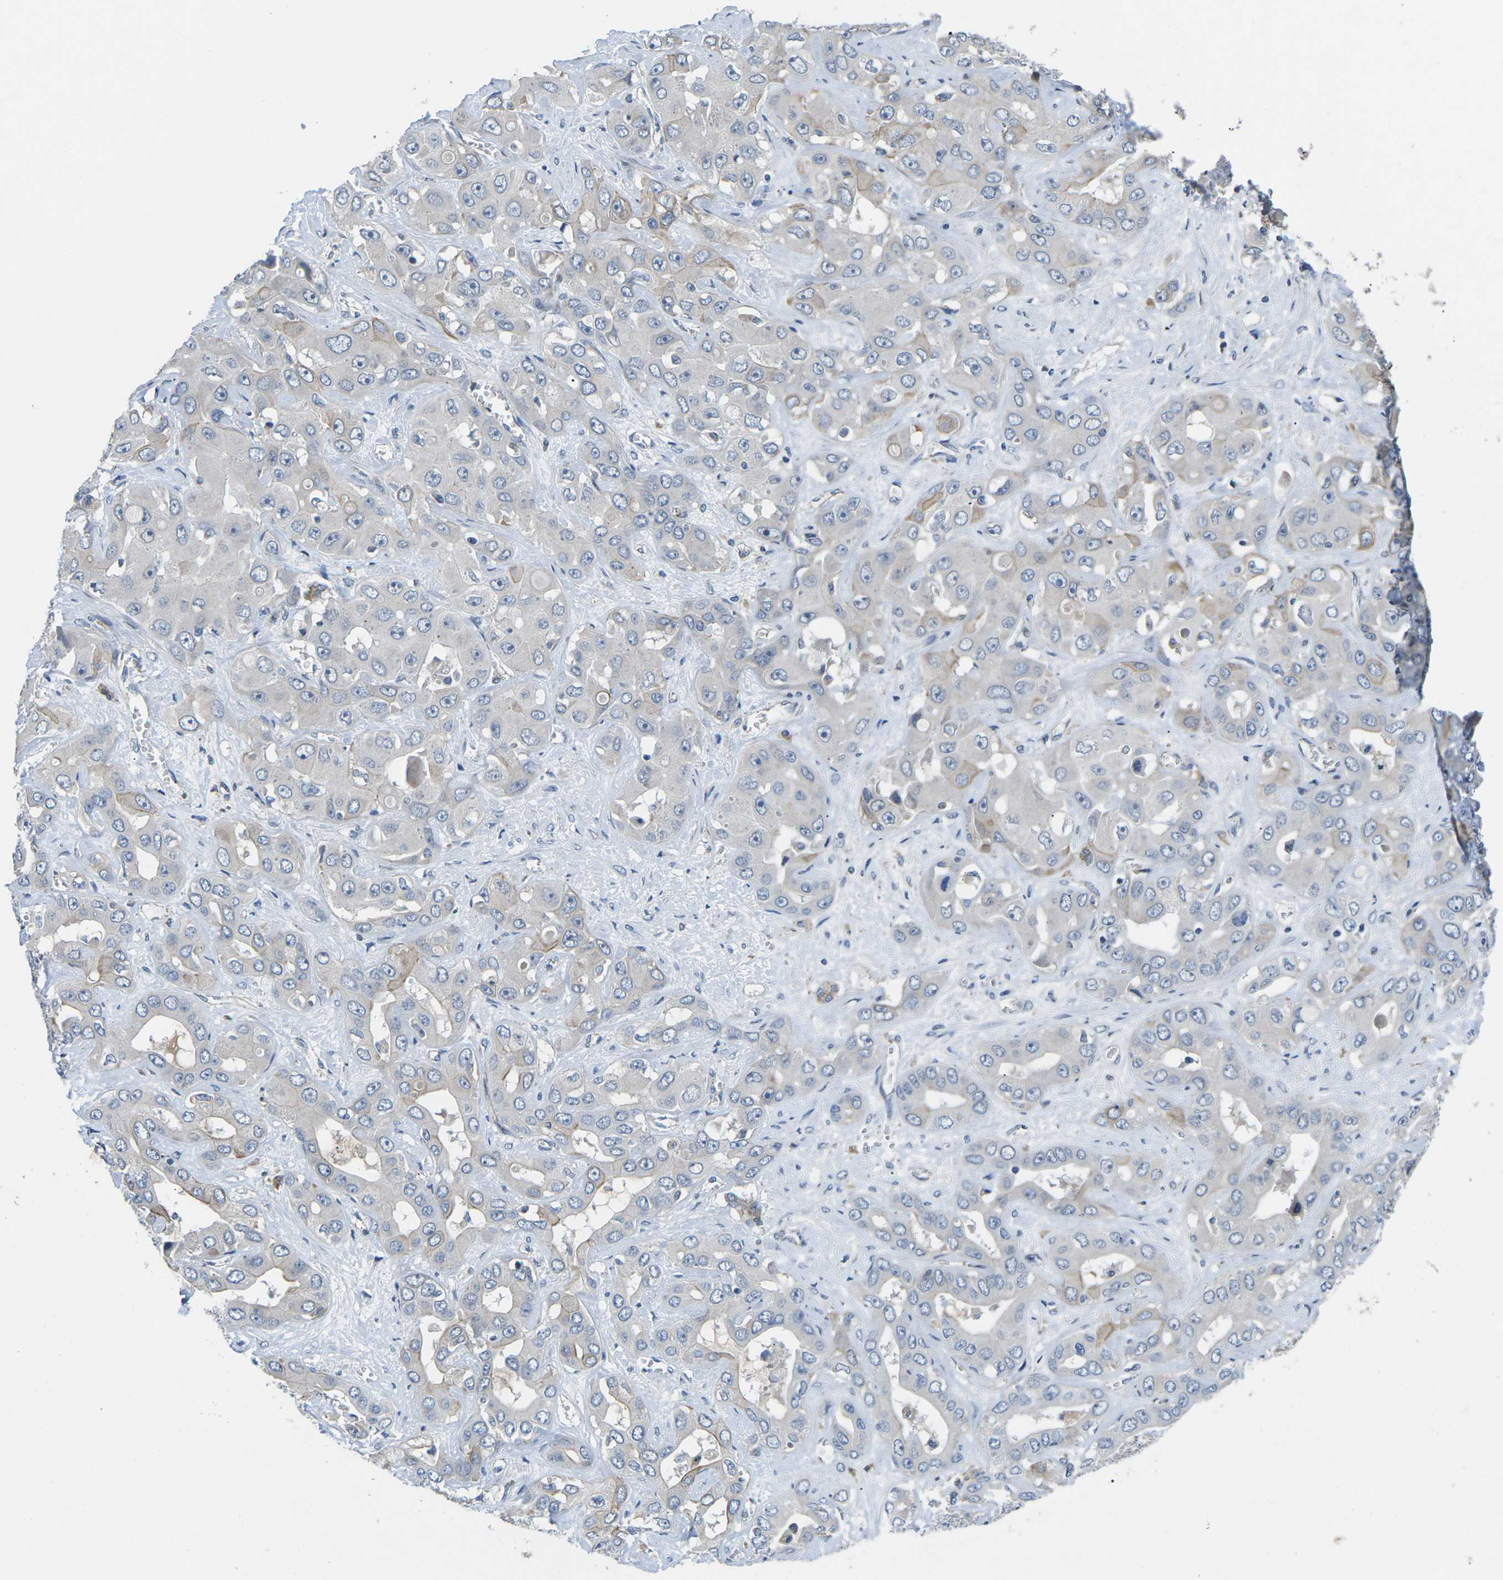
{"staining": {"intensity": "negative", "quantity": "none", "location": "none"}, "tissue": "liver cancer", "cell_type": "Tumor cells", "image_type": "cancer", "snomed": [{"axis": "morphology", "description": "Cholangiocarcinoma"}, {"axis": "topography", "description": "Liver"}], "caption": "IHC of liver cancer (cholangiocarcinoma) reveals no staining in tumor cells.", "gene": "CTNND1", "patient": {"sex": "female", "age": 52}}